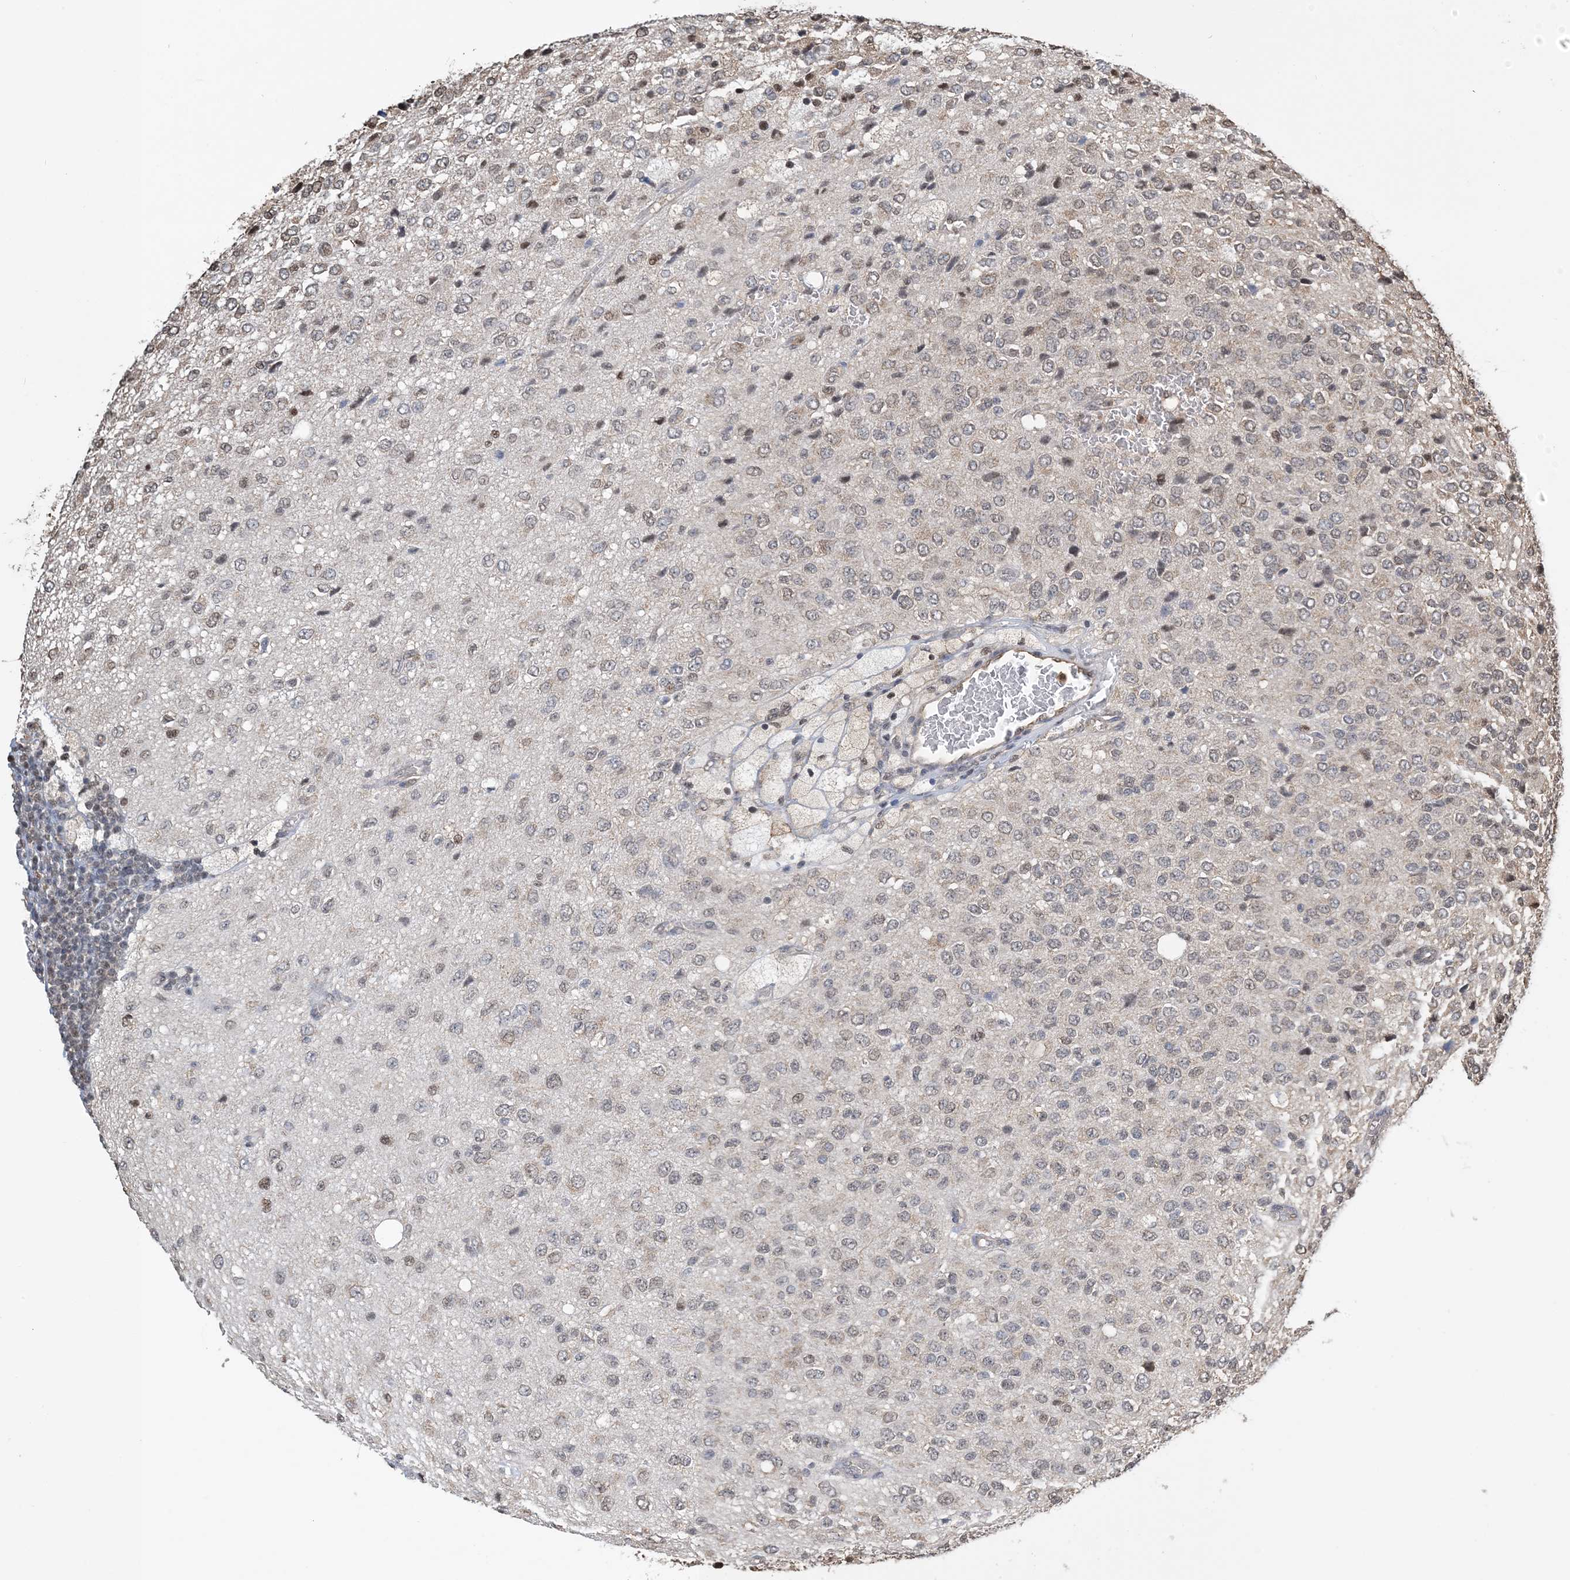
{"staining": {"intensity": "weak", "quantity": "<25%", "location": "nuclear"}, "tissue": "glioma", "cell_type": "Tumor cells", "image_type": "cancer", "snomed": [{"axis": "morphology", "description": "Glioma, malignant, High grade"}, {"axis": "topography", "description": "pancreas cauda"}], "caption": "Immunohistochemistry (IHC) micrograph of human high-grade glioma (malignant) stained for a protein (brown), which demonstrates no expression in tumor cells.", "gene": "HSPA1A", "patient": {"sex": "male", "age": 60}}